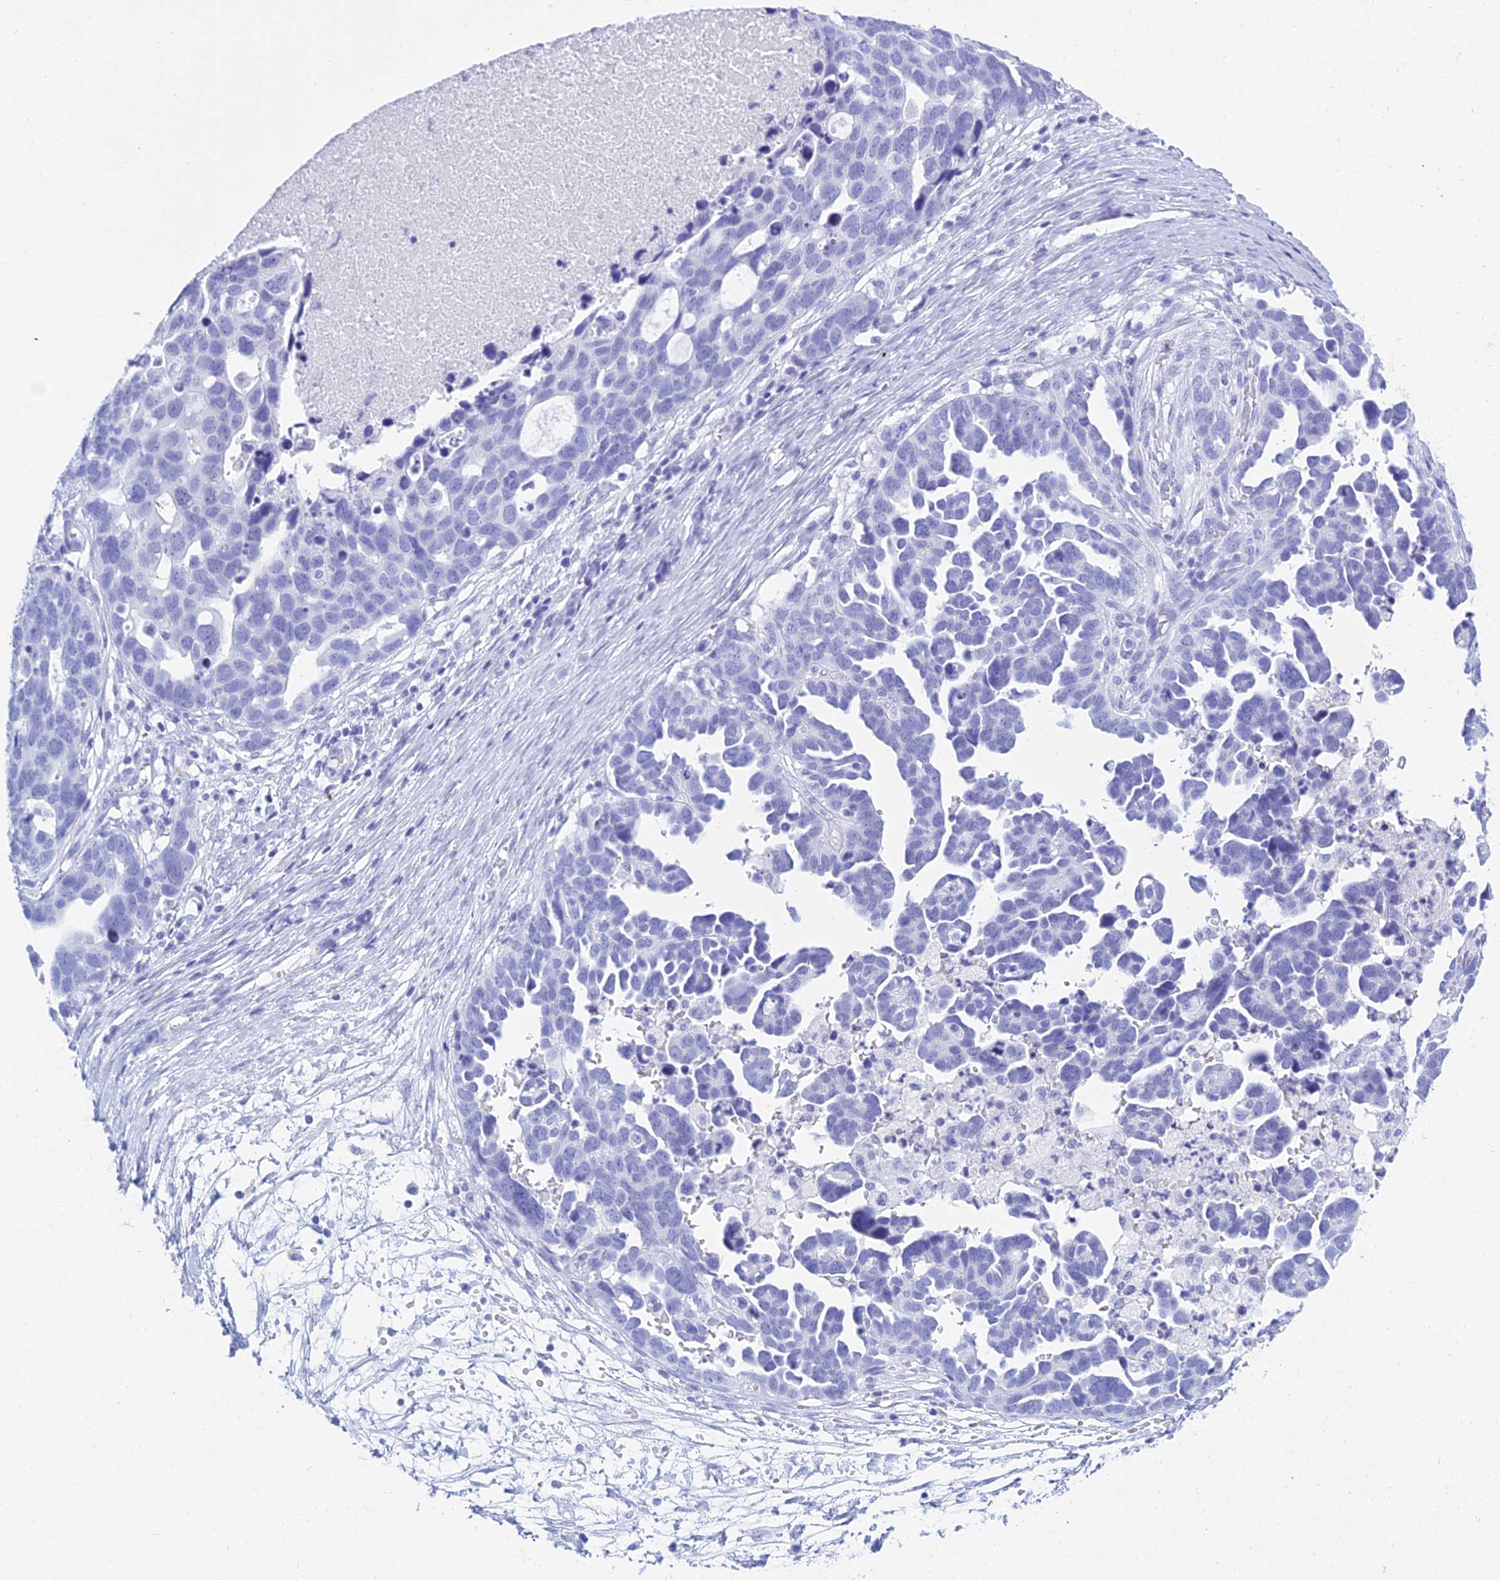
{"staining": {"intensity": "negative", "quantity": "none", "location": "none"}, "tissue": "ovarian cancer", "cell_type": "Tumor cells", "image_type": "cancer", "snomed": [{"axis": "morphology", "description": "Cystadenocarcinoma, serous, NOS"}, {"axis": "topography", "description": "Ovary"}], "caption": "Human ovarian cancer (serous cystadenocarcinoma) stained for a protein using immunohistochemistry (IHC) exhibits no positivity in tumor cells.", "gene": "PATE4", "patient": {"sex": "female", "age": 54}}